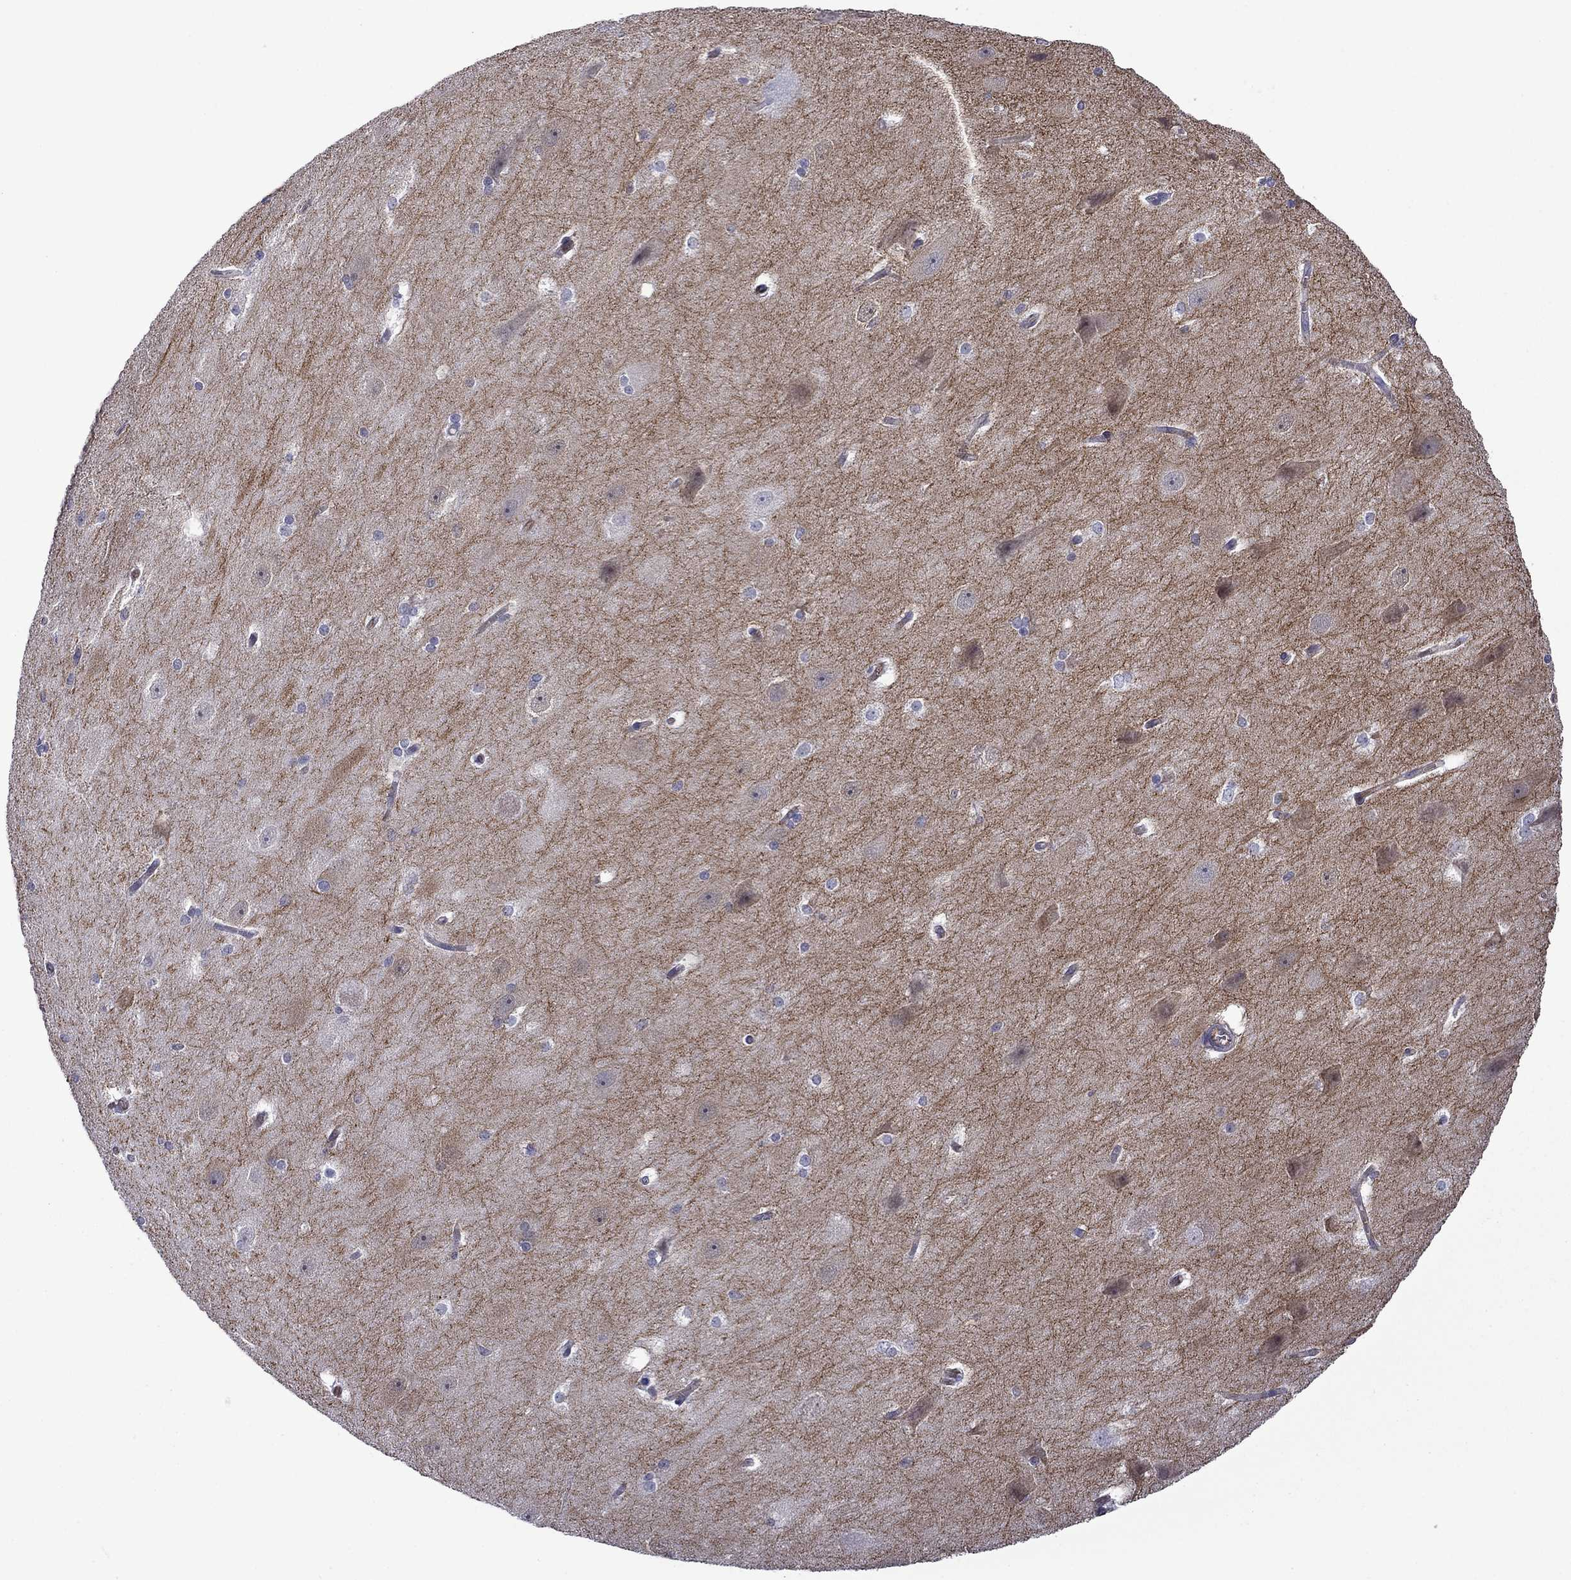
{"staining": {"intensity": "negative", "quantity": "none", "location": "none"}, "tissue": "hippocampus", "cell_type": "Glial cells", "image_type": "normal", "snomed": [{"axis": "morphology", "description": "Normal tissue, NOS"}, {"axis": "topography", "description": "Cerebral cortex"}, {"axis": "topography", "description": "Hippocampus"}], "caption": "High magnification brightfield microscopy of benign hippocampus stained with DAB (3,3'-diaminobenzidine) (brown) and counterstained with hematoxylin (blue): glial cells show no significant expression.", "gene": "LMO7", "patient": {"sex": "female", "age": 19}}